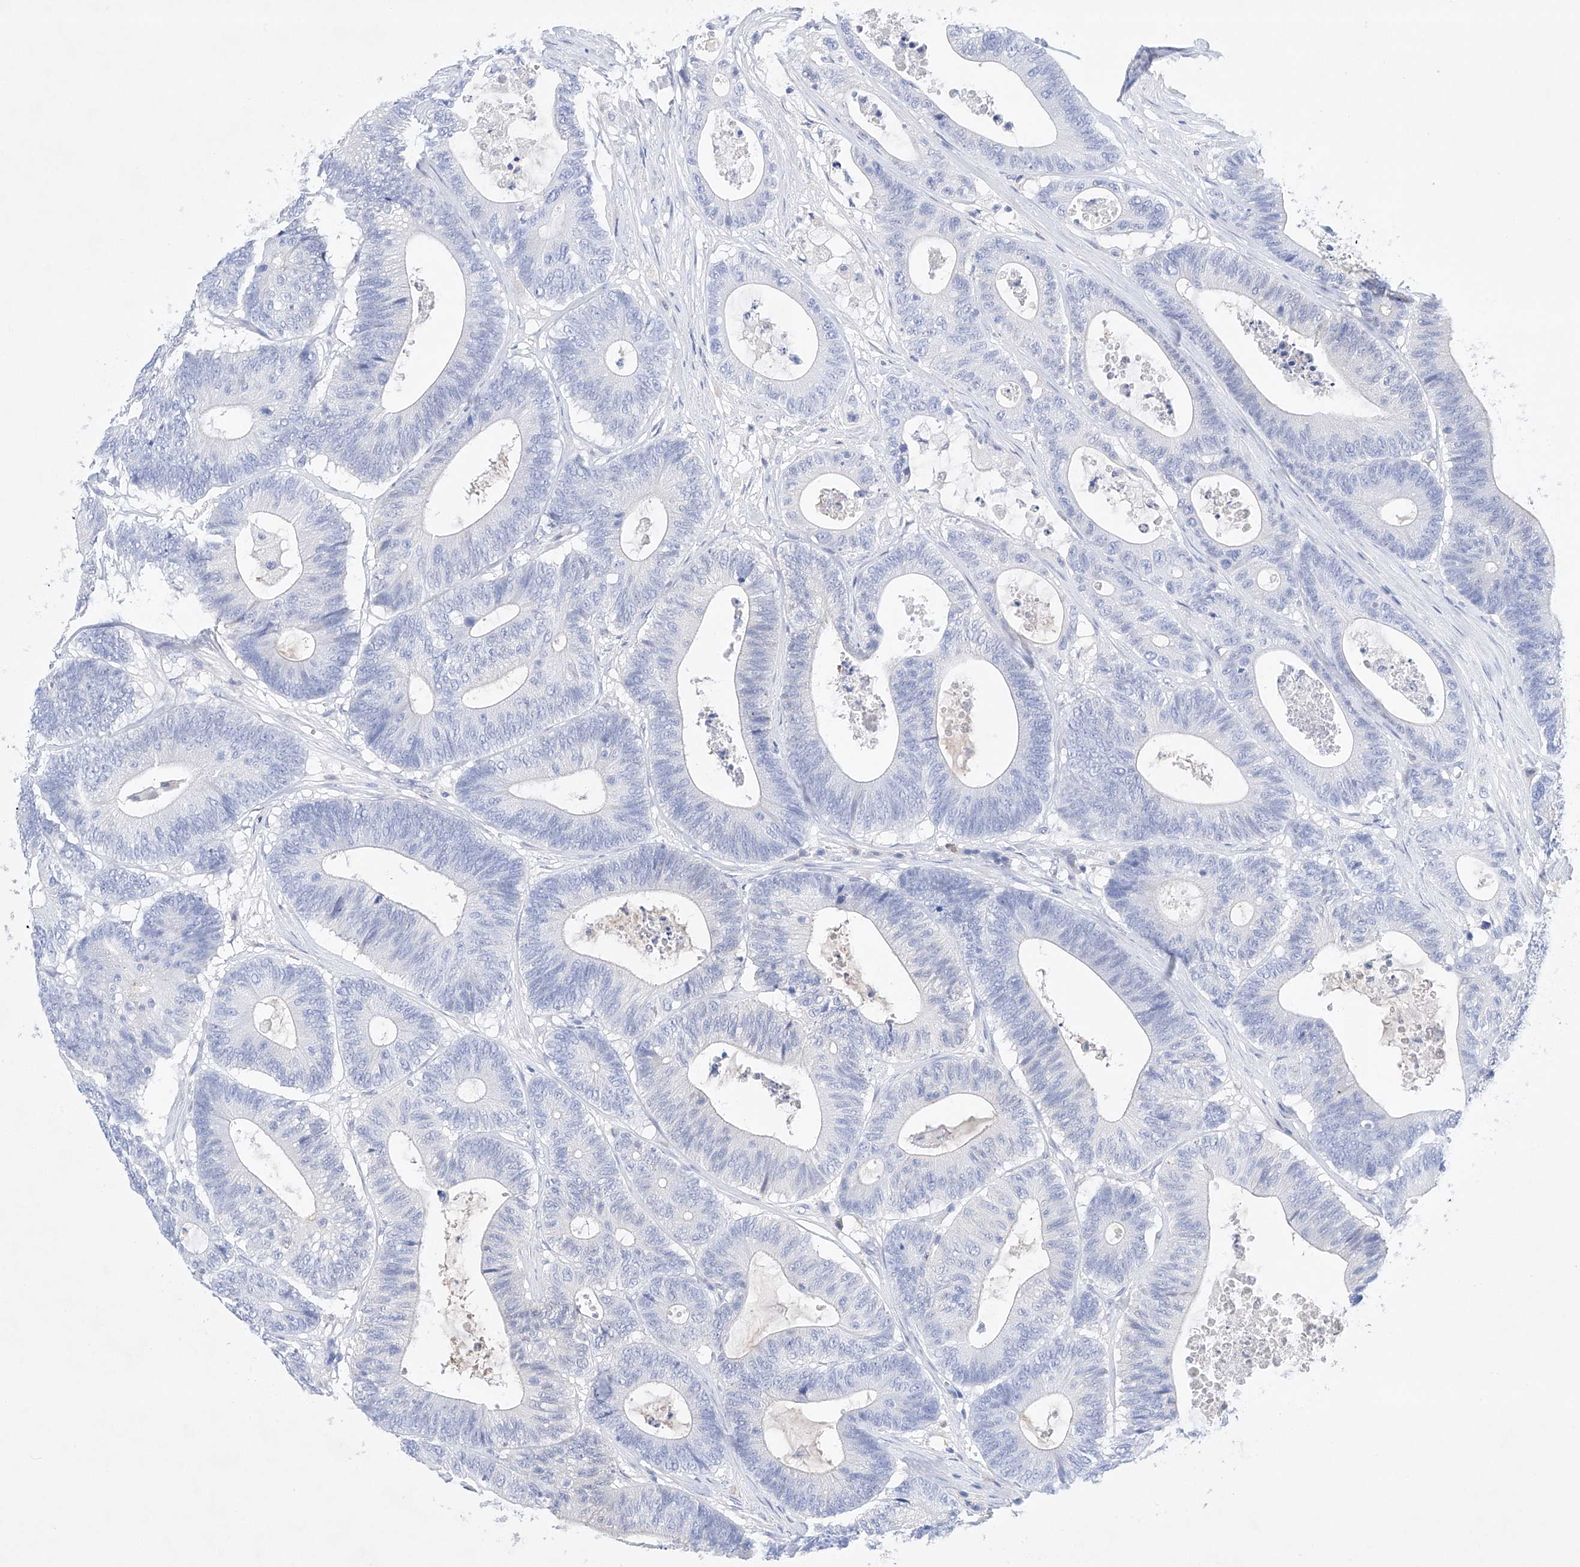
{"staining": {"intensity": "negative", "quantity": "none", "location": "none"}, "tissue": "colorectal cancer", "cell_type": "Tumor cells", "image_type": "cancer", "snomed": [{"axis": "morphology", "description": "Adenocarcinoma, NOS"}, {"axis": "topography", "description": "Colon"}], "caption": "High power microscopy micrograph of an IHC photomicrograph of colorectal cancer, revealing no significant staining in tumor cells.", "gene": "LURAP1", "patient": {"sex": "female", "age": 84}}